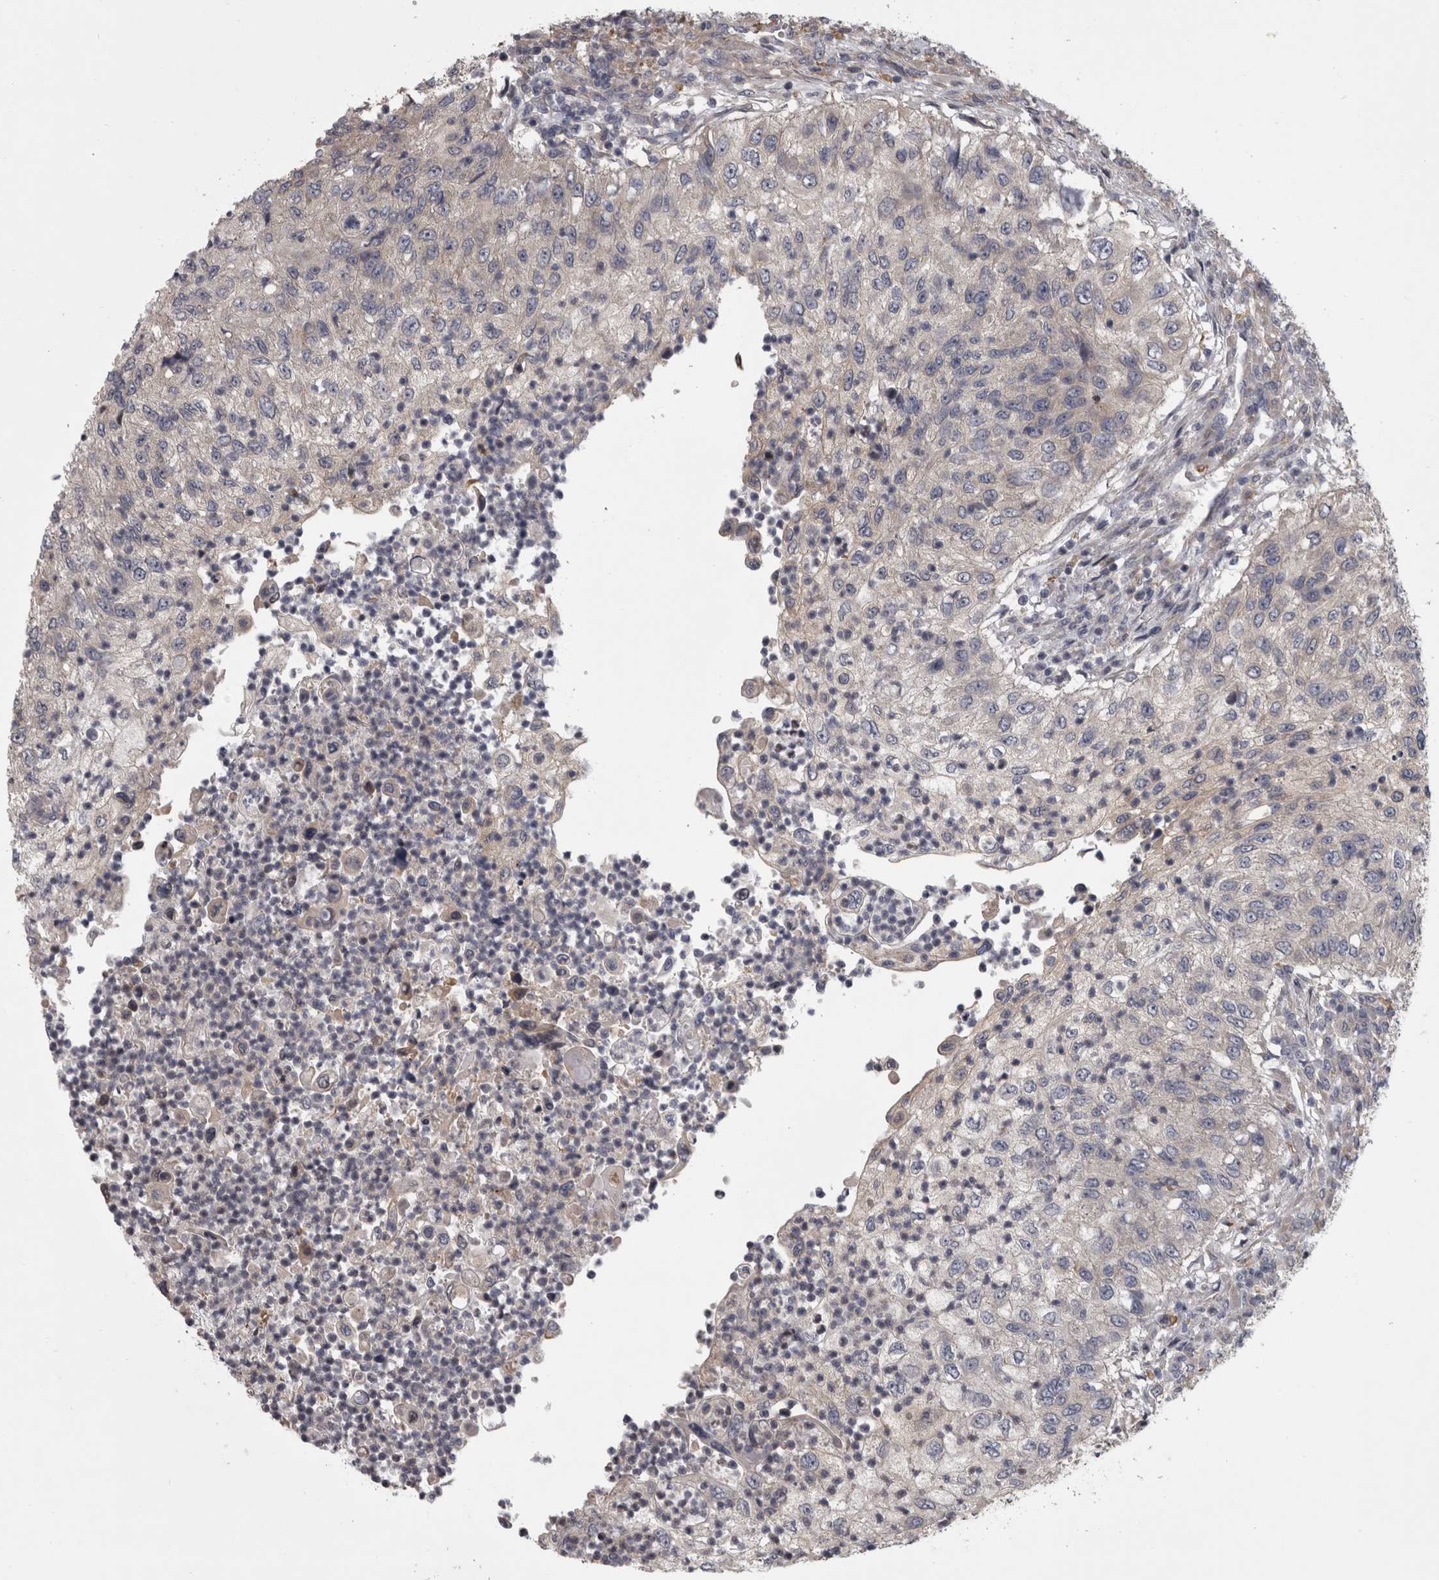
{"staining": {"intensity": "weak", "quantity": "<25%", "location": "cytoplasmic/membranous"}, "tissue": "urothelial cancer", "cell_type": "Tumor cells", "image_type": "cancer", "snomed": [{"axis": "morphology", "description": "Urothelial carcinoma, High grade"}, {"axis": "topography", "description": "Urinary bladder"}], "caption": "This is a histopathology image of immunohistochemistry staining of high-grade urothelial carcinoma, which shows no positivity in tumor cells.", "gene": "PRKCI", "patient": {"sex": "female", "age": 60}}